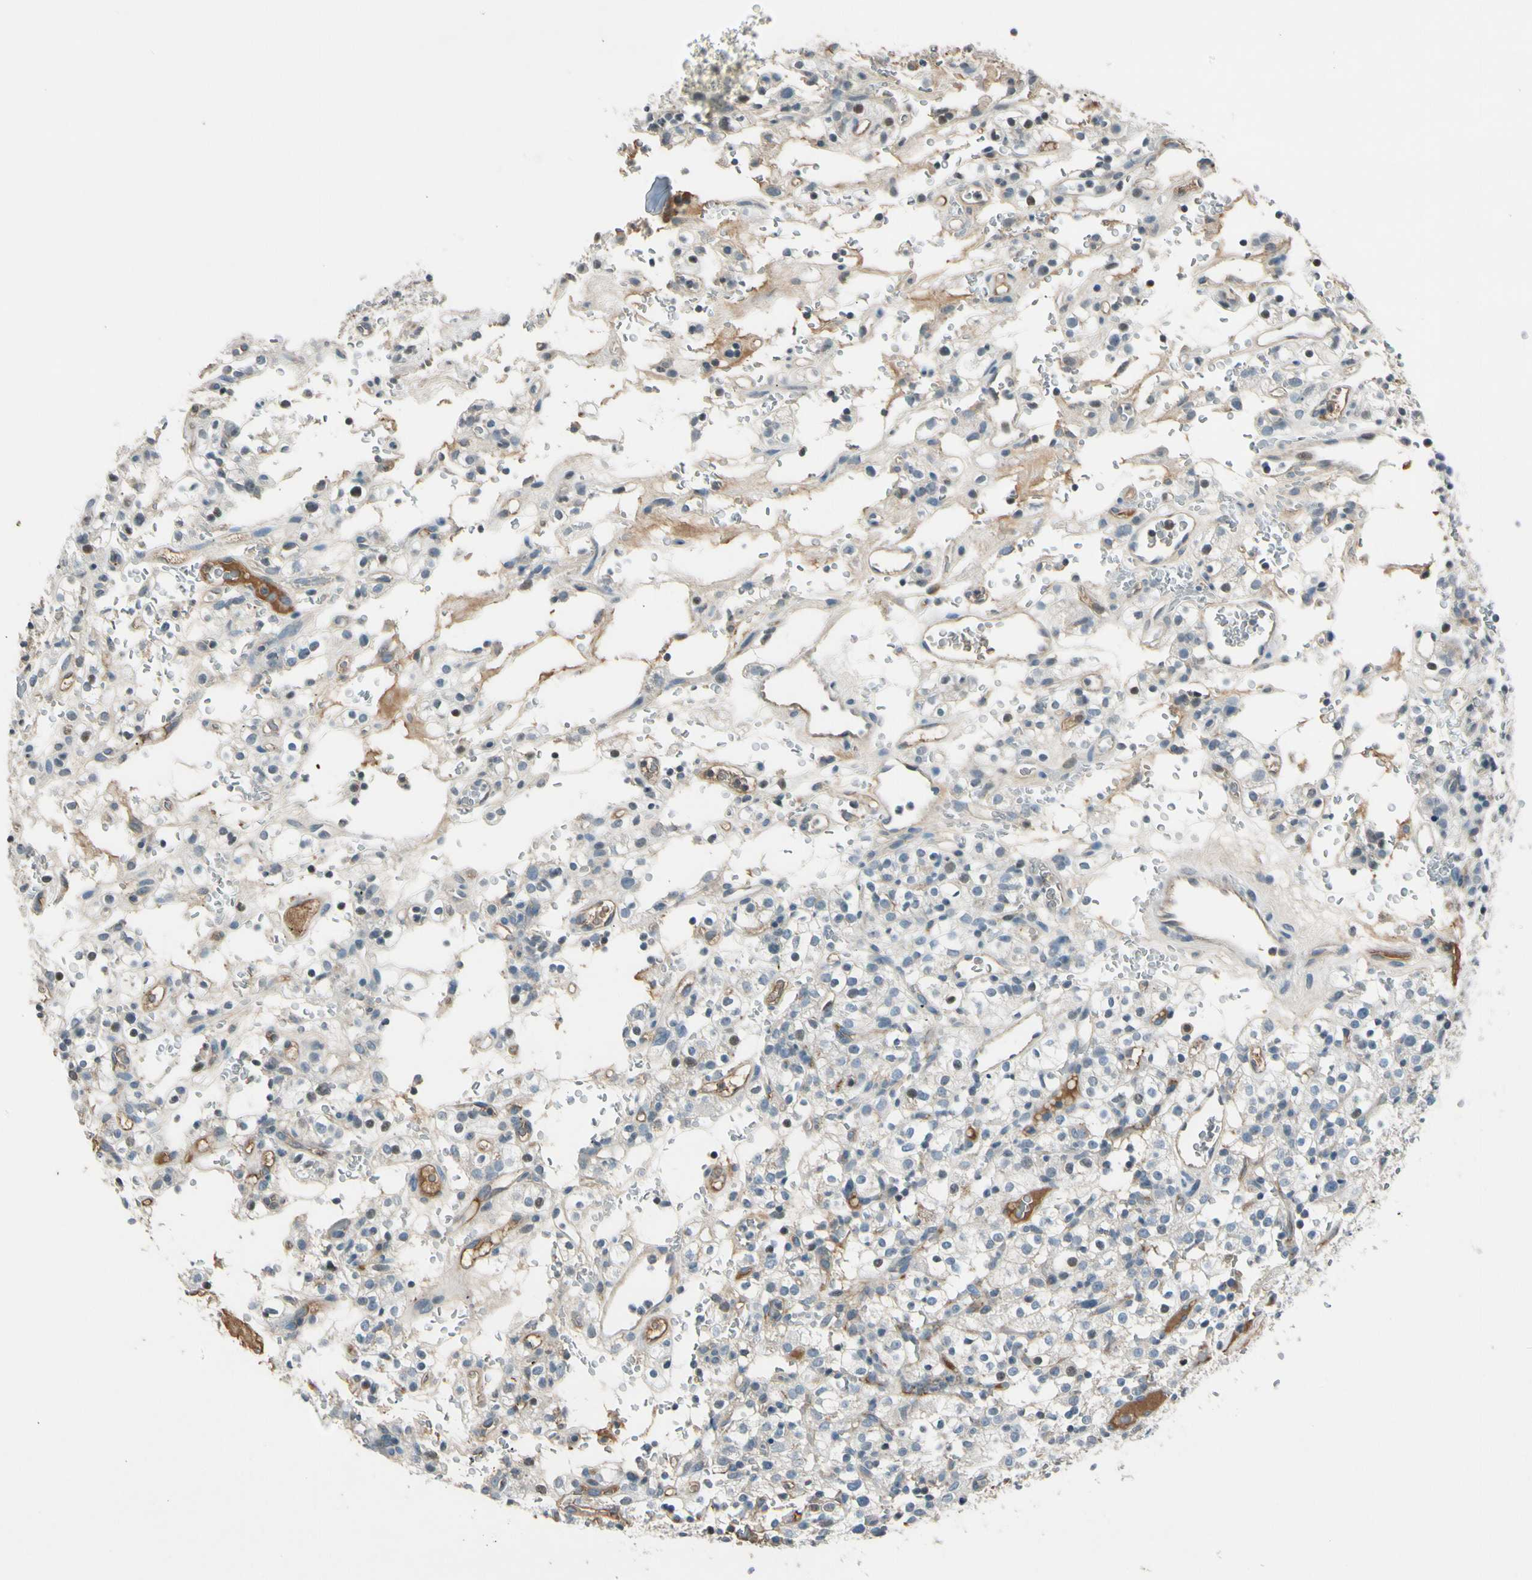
{"staining": {"intensity": "negative", "quantity": "none", "location": "none"}, "tissue": "renal cancer", "cell_type": "Tumor cells", "image_type": "cancer", "snomed": [{"axis": "morphology", "description": "Normal tissue, NOS"}, {"axis": "morphology", "description": "Adenocarcinoma, NOS"}, {"axis": "topography", "description": "Kidney"}], "caption": "An image of human renal cancer (adenocarcinoma) is negative for staining in tumor cells.", "gene": "PDPN", "patient": {"sex": "female", "age": 72}}